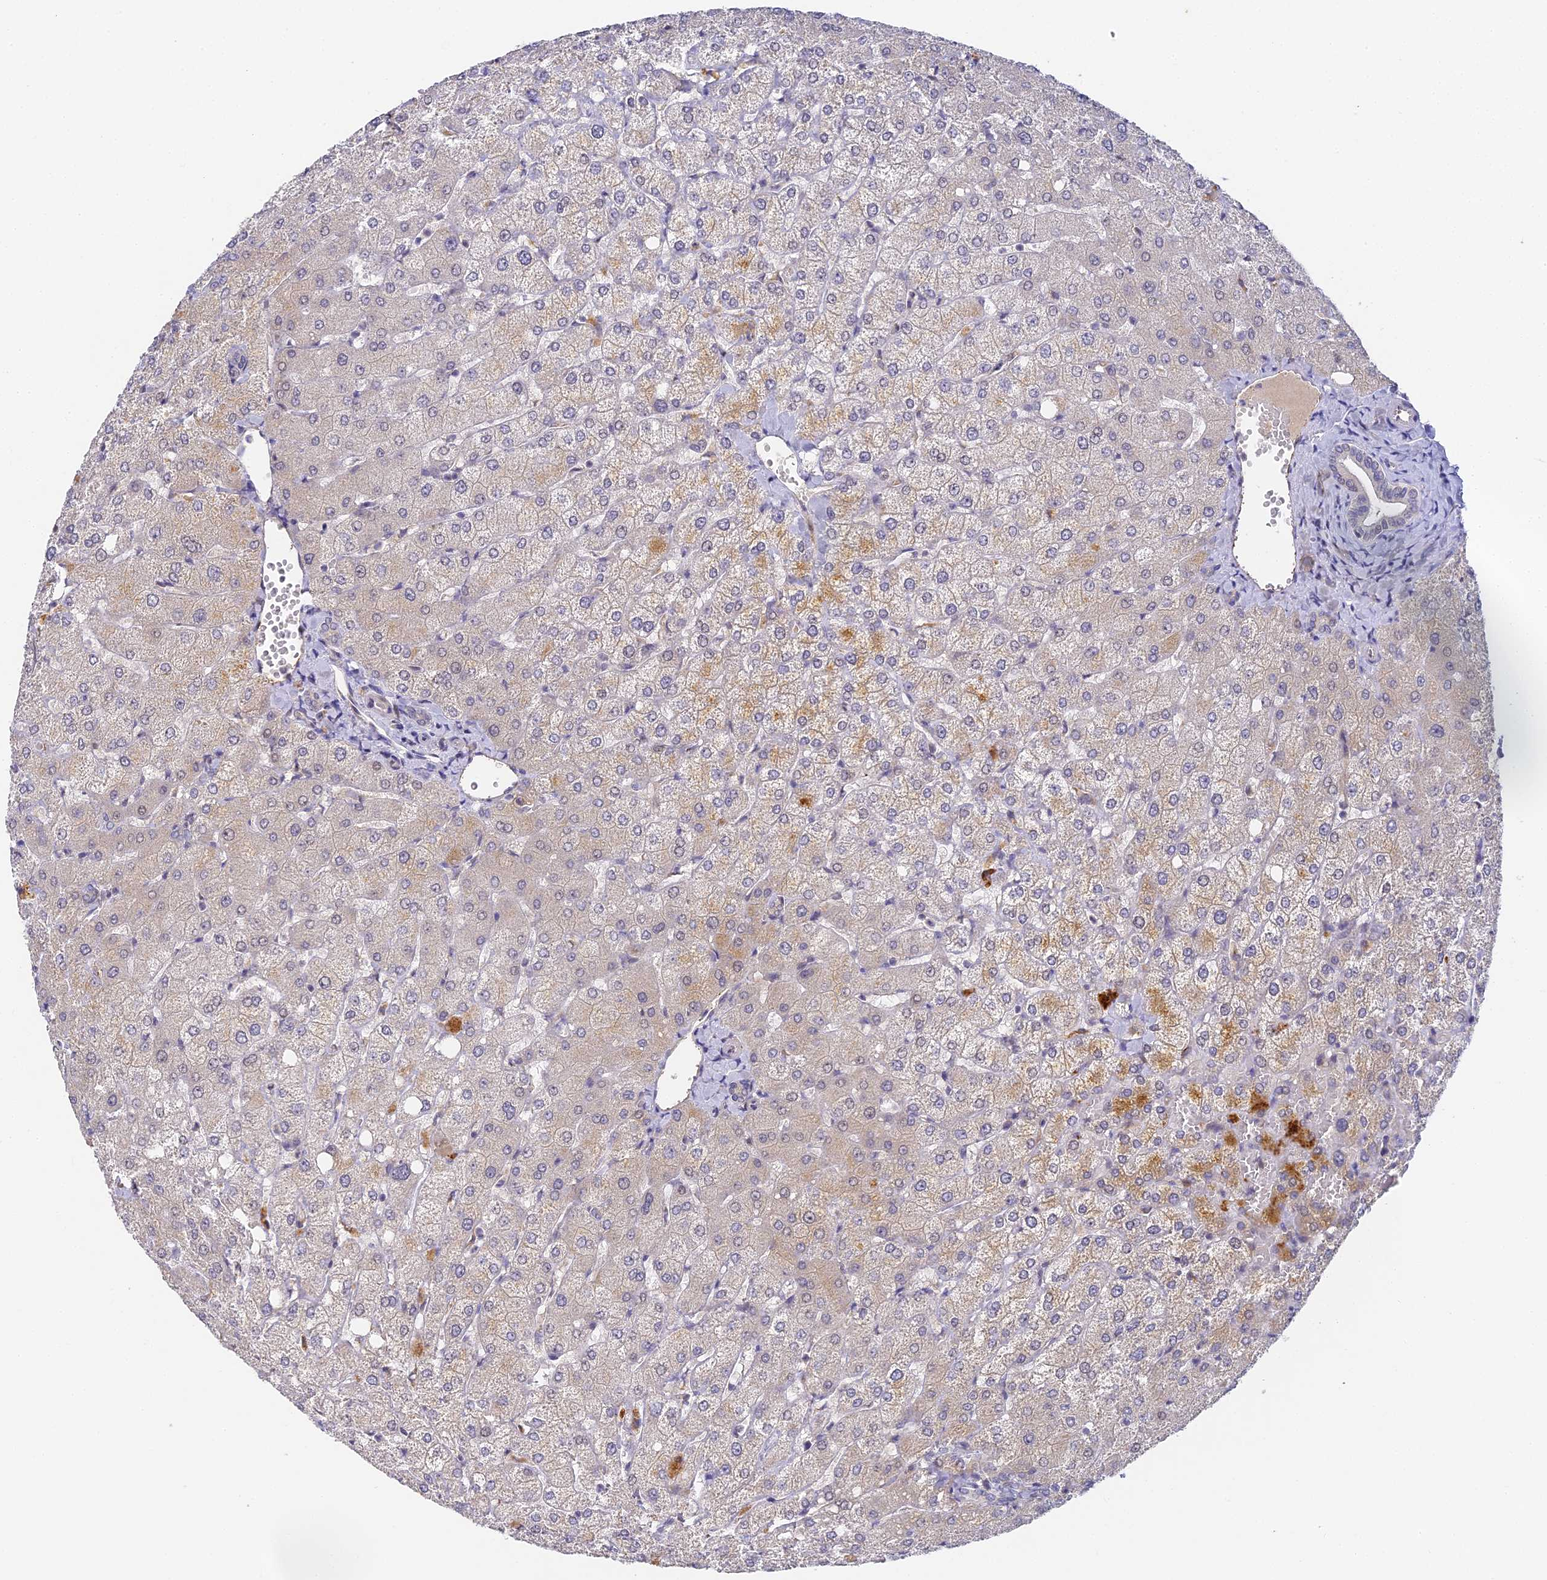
{"staining": {"intensity": "negative", "quantity": "none", "location": "none"}, "tissue": "liver", "cell_type": "Cholangiocytes", "image_type": "normal", "snomed": [{"axis": "morphology", "description": "Normal tissue, NOS"}, {"axis": "topography", "description": "Liver"}], "caption": "The micrograph reveals no significant expression in cholangiocytes of liver. (Immunohistochemistry, brightfield microscopy, high magnification).", "gene": "DNAAF10", "patient": {"sex": "female", "age": 54}}